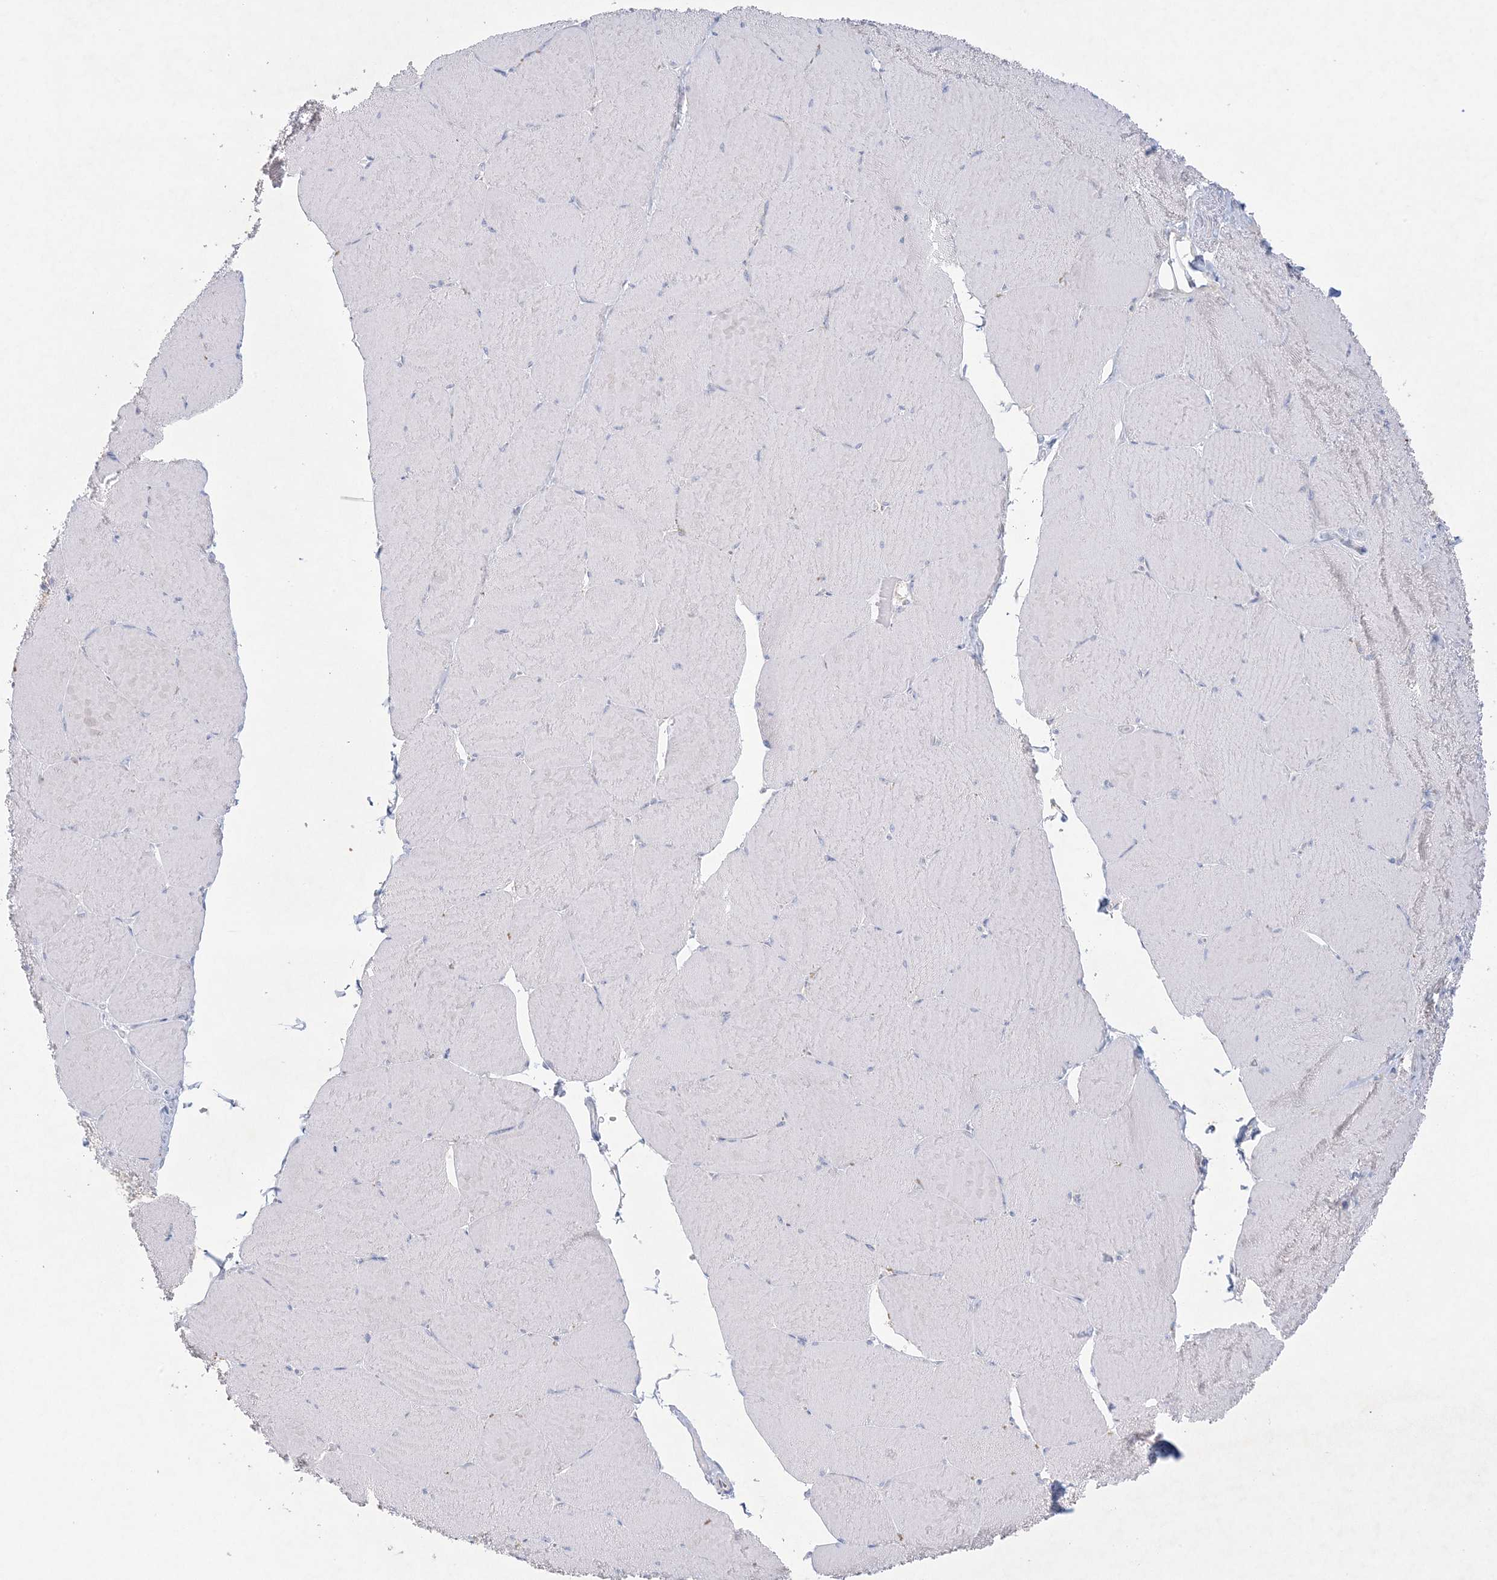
{"staining": {"intensity": "negative", "quantity": "none", "location": "none"}, "tissue": "skeletal muscle", "cell_type": "Myocytes", "image_type": "normal", "snomed": [{"axis": "morphology", "description": "Normal tissue, NOS"}, {"axis": "topography", "description": "Skeletal muscle"}, {"axis": "topography", "description": "Head-Neck"}], "caption": "The photomicrograph displays no significant expression in myocytes of skeletal muscle.", "gene": "KCTD6", "patient": {"sex": "male", "age": 66}}